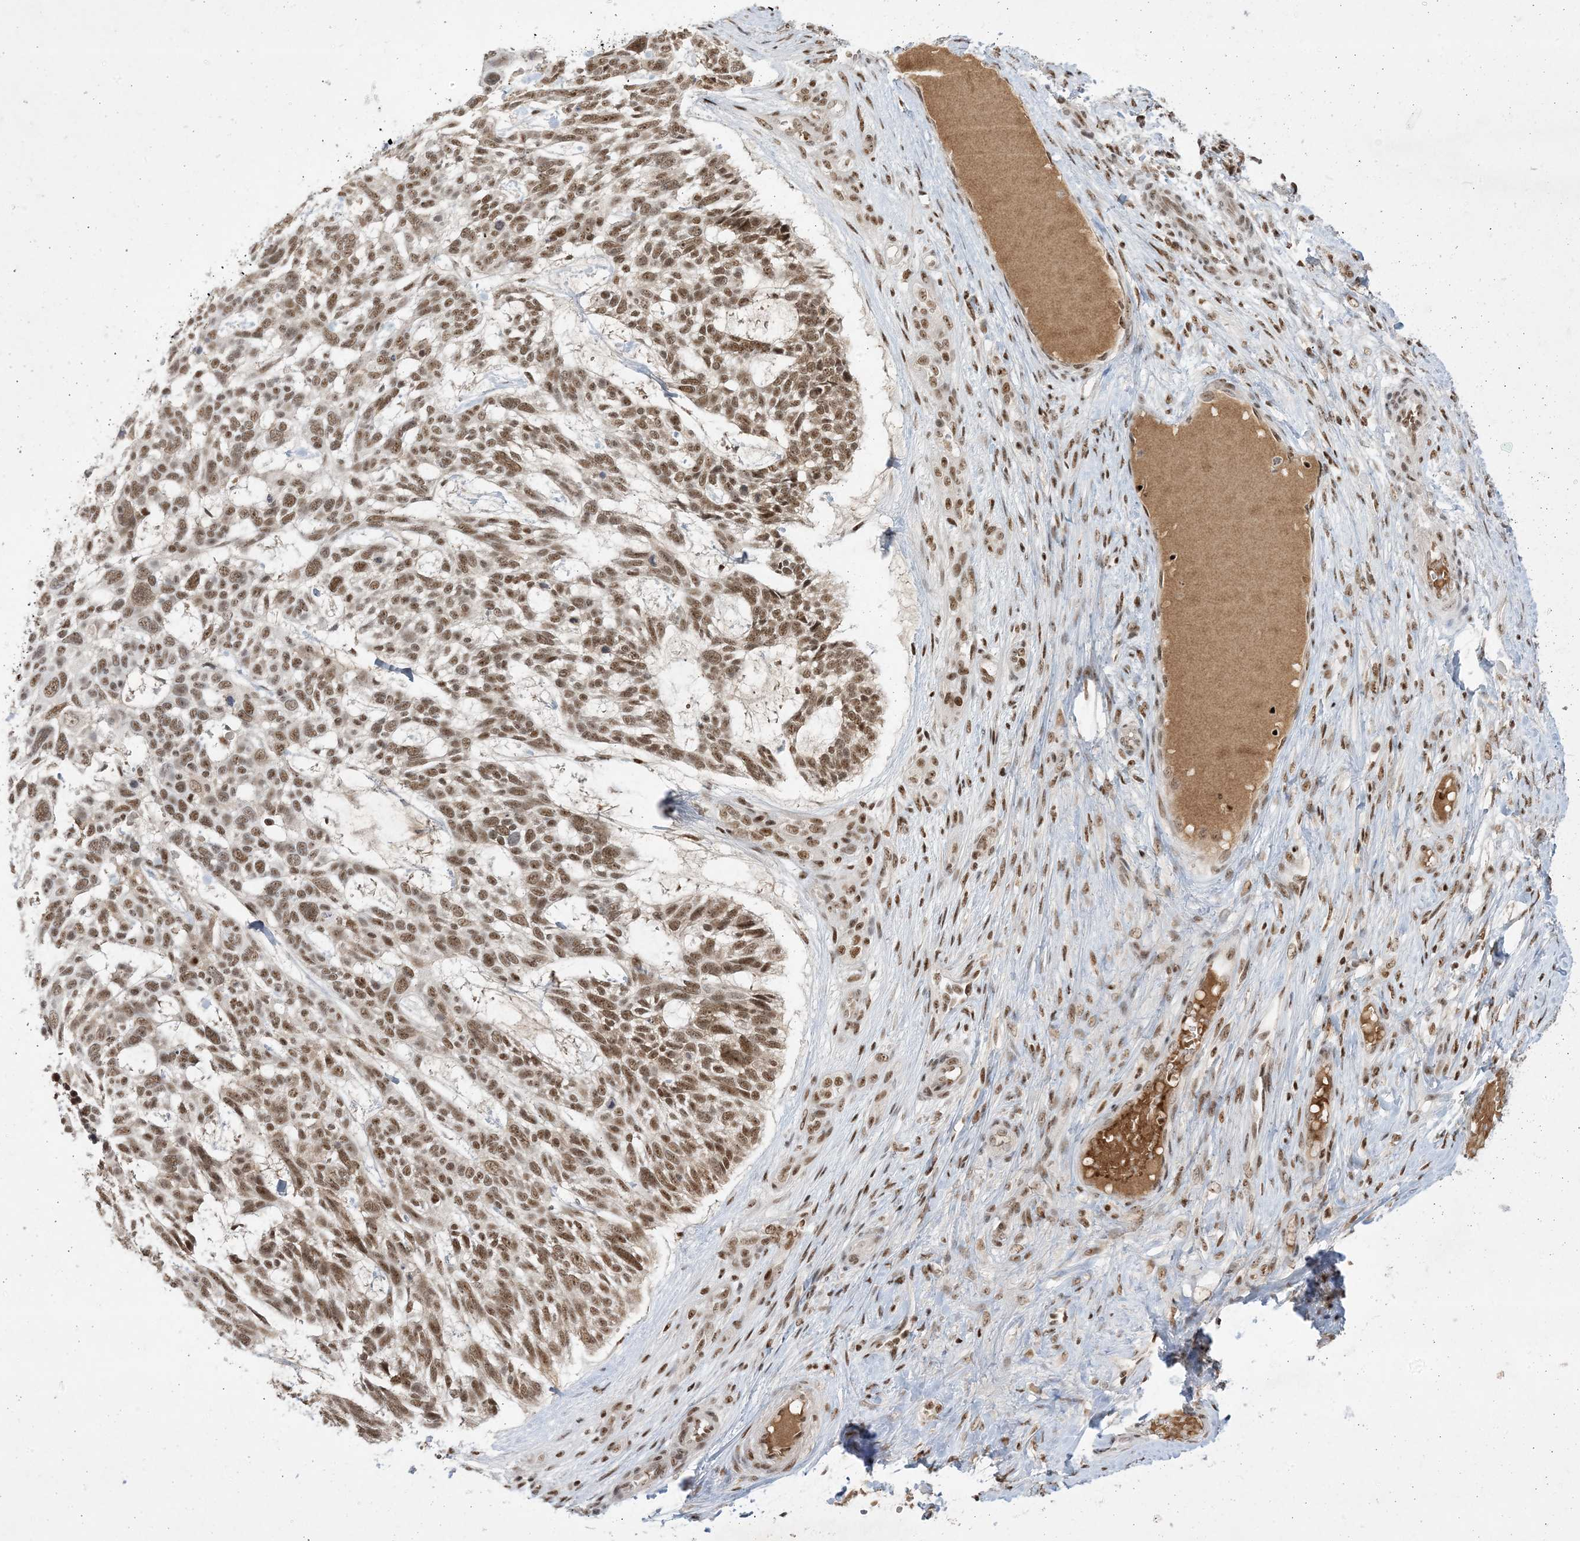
{"staining": {"intensity": "moderate", "quantity": ">75%", "location": "nuclear"}, "tissue": "skin cancer", "cell_type": "Tumor cells", "image_type": "cancer", "snomed": [{"axis": "morphology", "description": "Basal cell carcinoma"}, {"axis": "topography", "description": "Skin"}], "caption": "This is a photomicrograph of IHC staining of basal cell carcinoma (skin), which shows moderate positivity in the nuclear of tumor cells.", "gene": "PPIL2", "patient": {"sex": "male", "age": 88}}